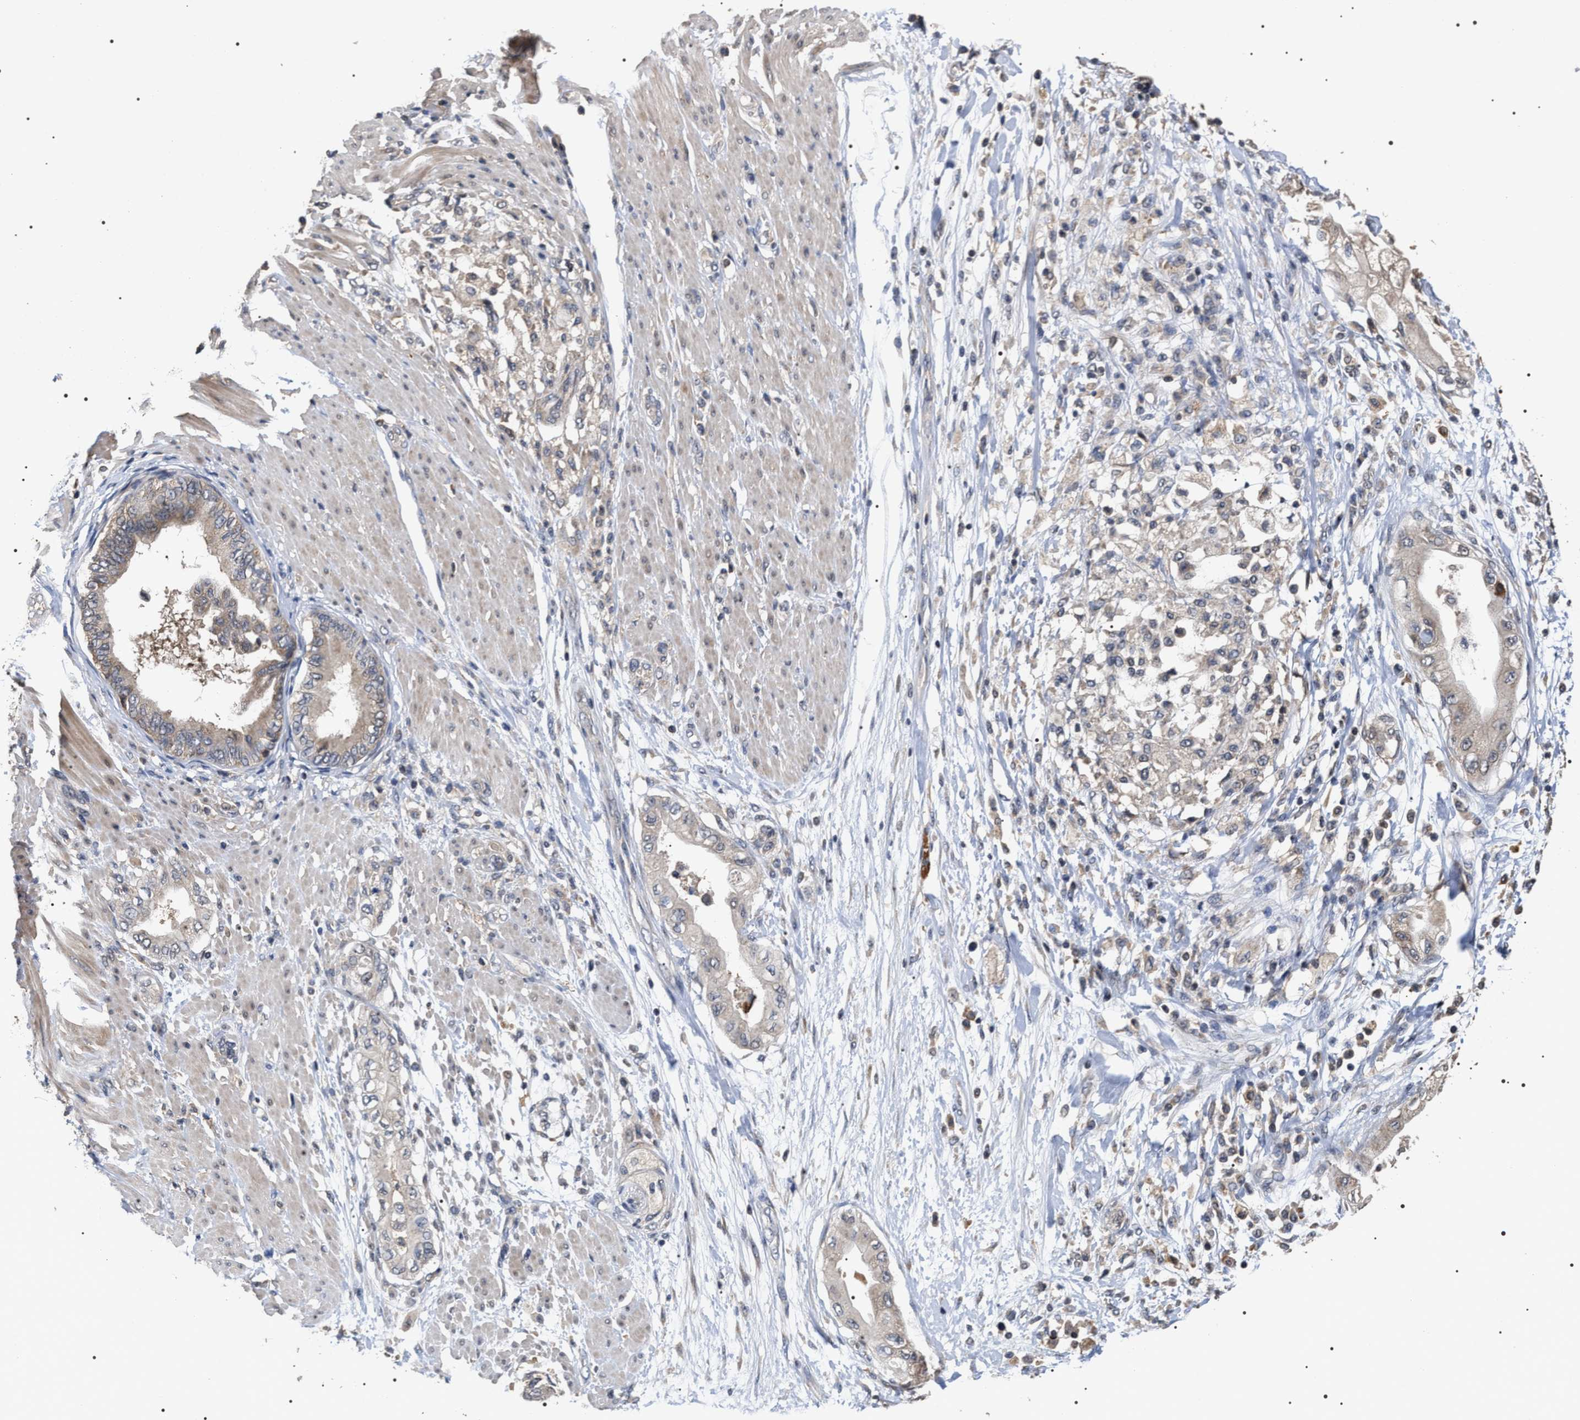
{"staining": {"intensity": "negative", "quantity": "none", "location": "none"}, "tissue": "adipose tissue", "cell_type": "Adipocytes", "image_type": "normal", "snomed": [{"axis": "morphology", "description": "Normal tissue, NOS"}, {"axis": "morphology", "description": "Adenocarcinoma, NOS"}, {"axis": "topography", "description": "Duodenum"}, {"axis": "topography", "description": "Peripheral nerve tissue"}], "caption": "Immunohistochemistry of unremarkable human adipose tissue shows no positivity in adipocytes.", "gene": "UPF3A", "patient": {"sex": "female", "age": 60}}